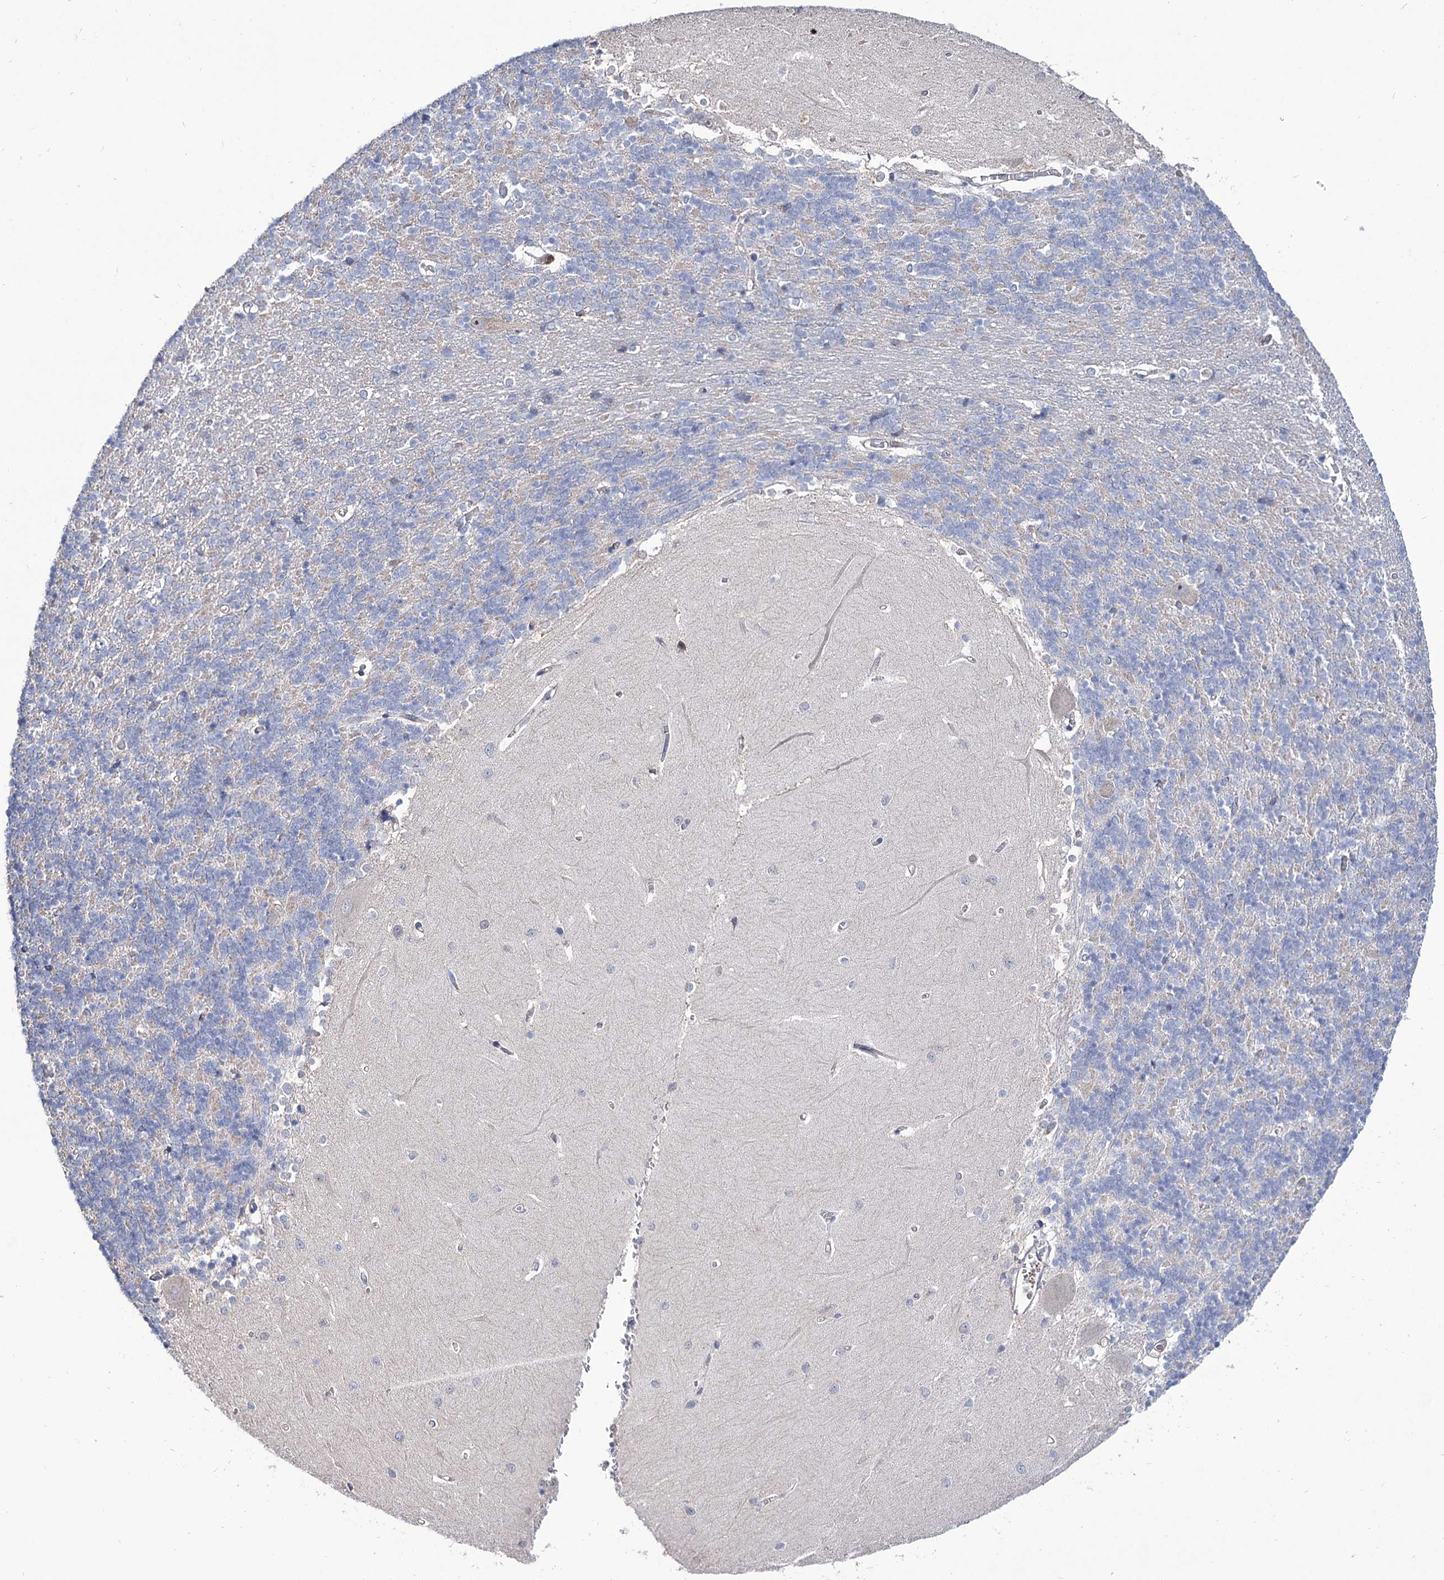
{"staining": {"intensity": "negative", "quantity": "none", "location": "none"}, "tissue": "cerebellum", "cell_type": "Cells in granular layer", "image_type": "normal", "snomed": [{"axis": "morphology", "description": "Normal tissue, NOS"}, {"axis": "topography", "description": "Cerebellum"}], "caption": "Immunohistochemical staining of normal cerebellum reveals no significant expression in cells in granular layer.", "gene": "SEC24A", "patient": {"sex": "male", "age": 37}}